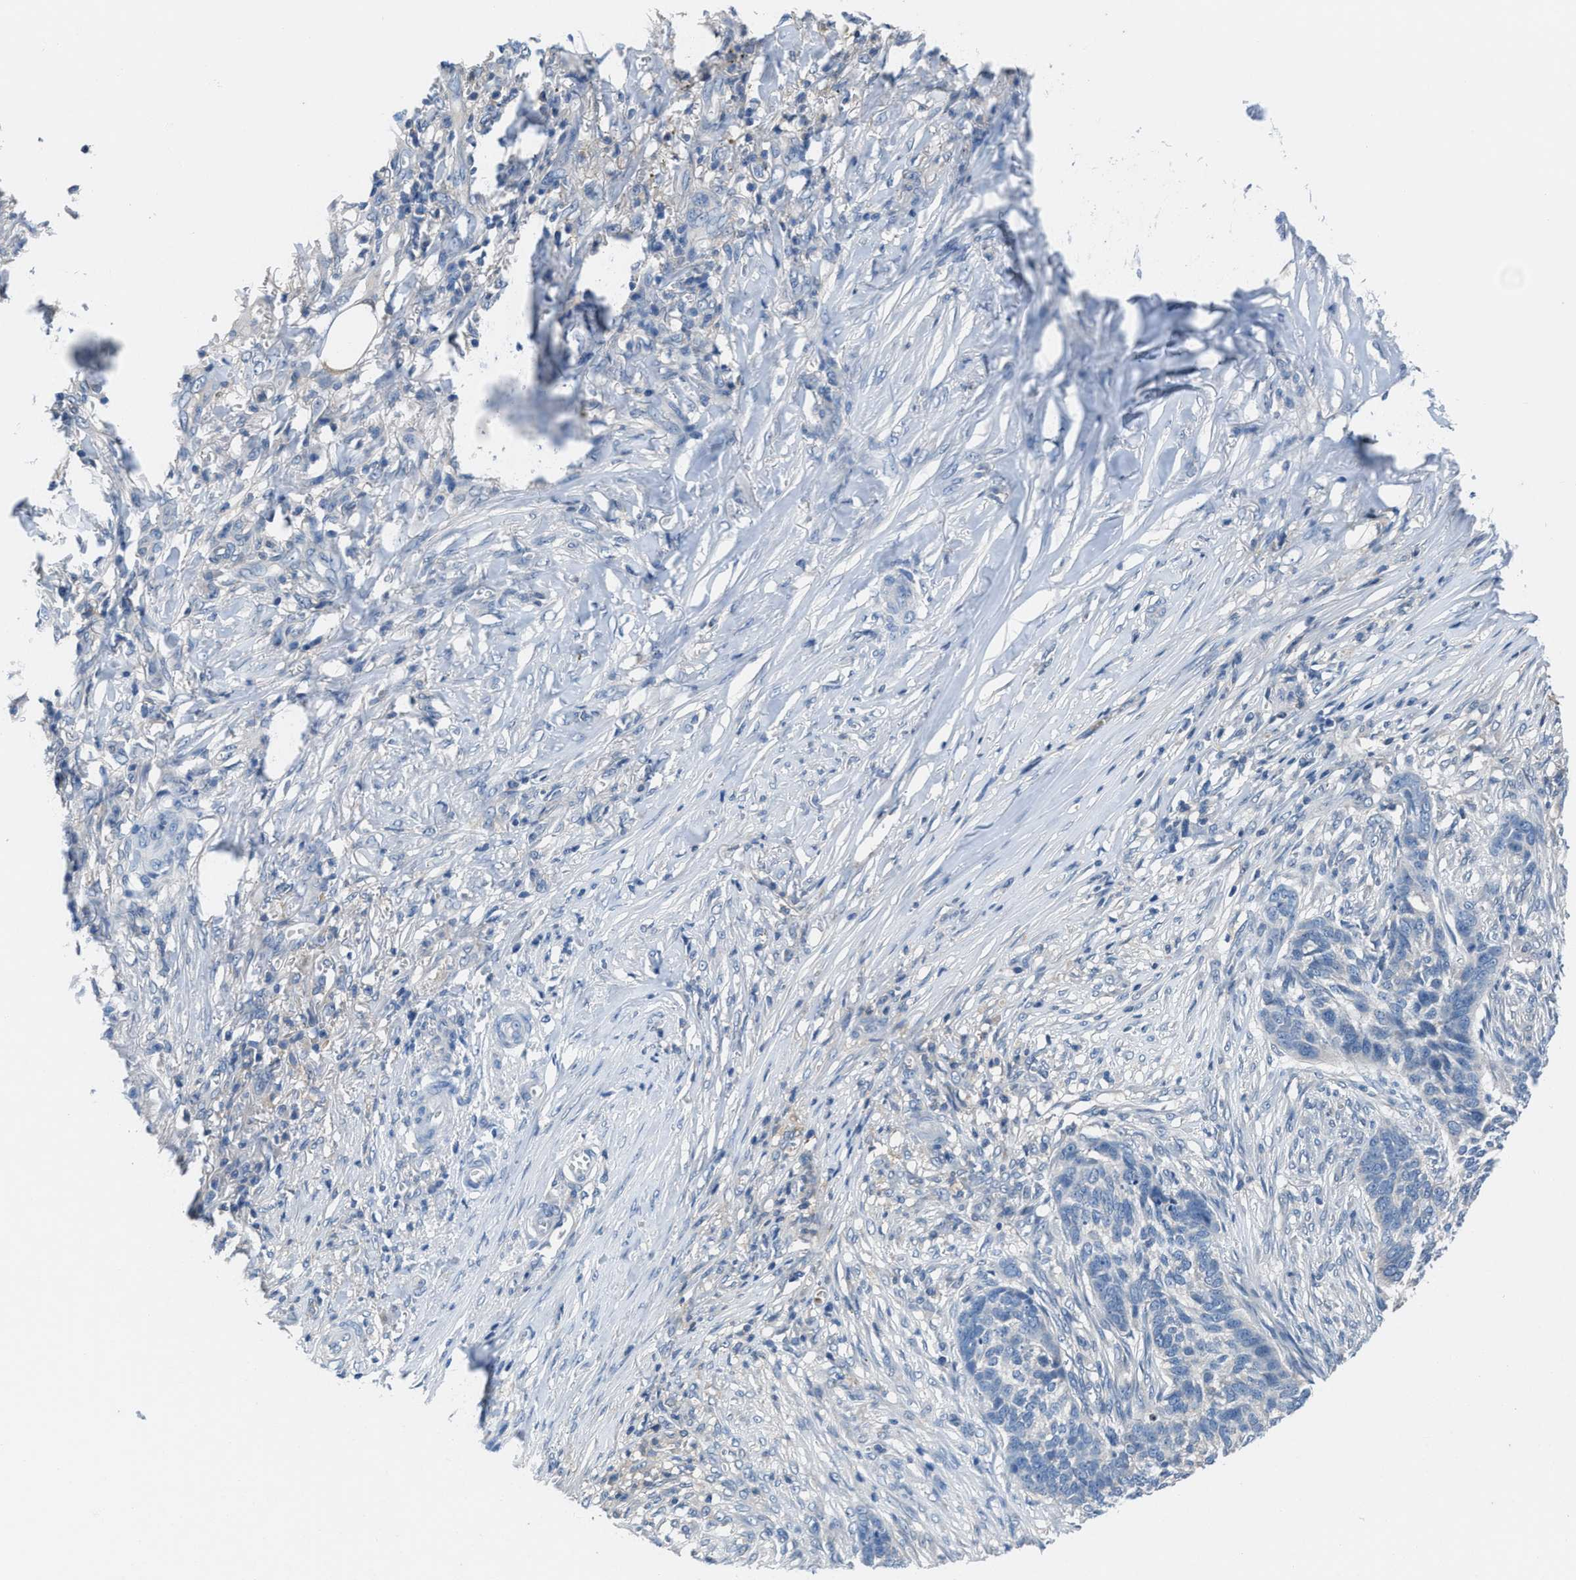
{"staining": {"intensity": "negative", "quantity": "none", "location": "none"}, "tissue": "skin cancer", "cell_type": "Tumor cells", "image_type": "cancer", "snomed": [{"axis": "morphology", "description": "Basal cell carcinoma"}, {"axis": "topography", "description": "Skin"}], "caption": "IHC micrograph of neoplastic tissue: skin cancer stained with DAB (3,3'-diaminobenzidine) reveals no significant protein staining in tumor cells. (DAB immunohistochemistry (IHC), high magnification).", "gene": "NUDT5", "patient": {"sex": "male", "age": 85}}